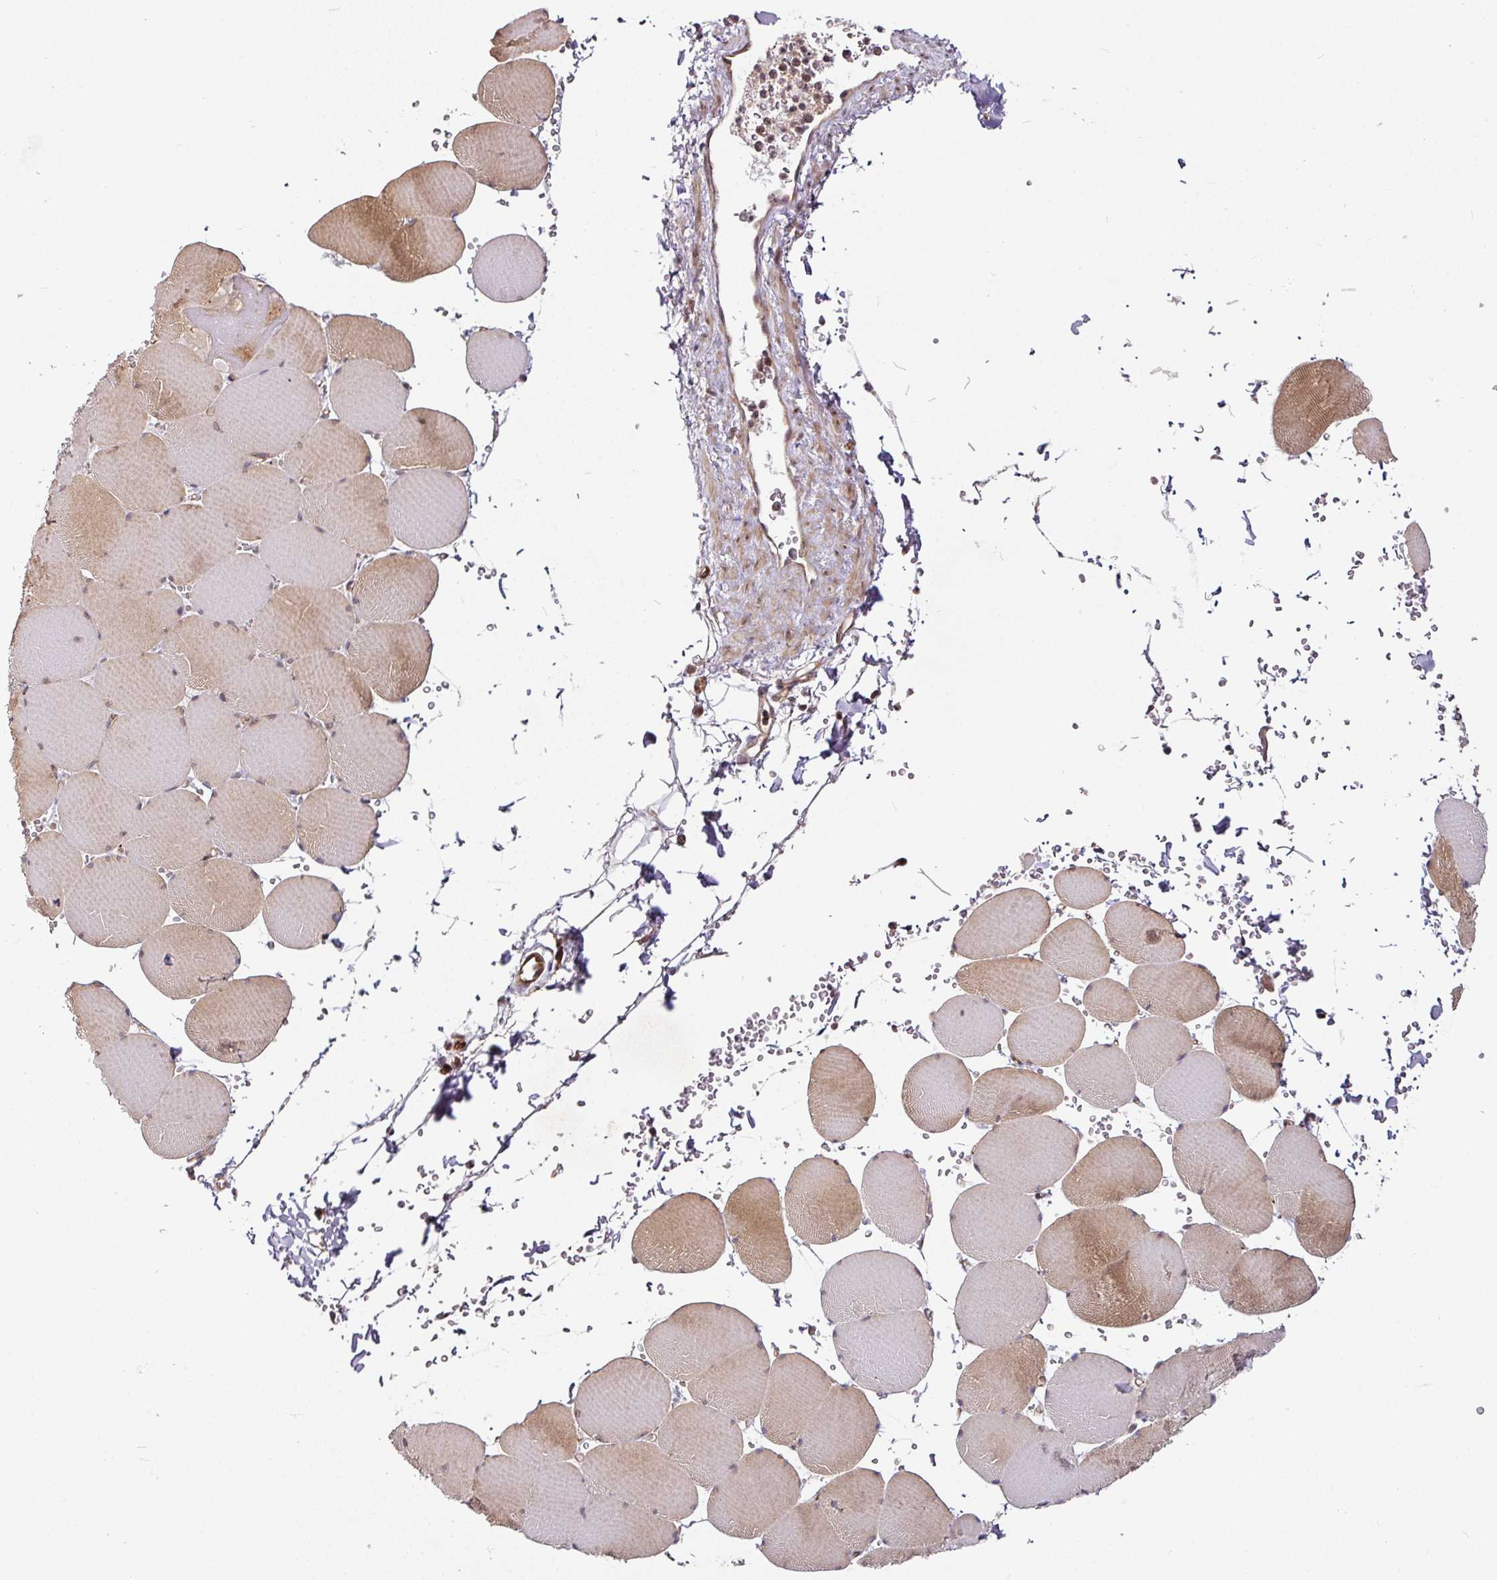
{"staining": {"intensity": "moderate", "quantity": "25%-75%", "location": "cytoplasmic/membranous"}, "tissue": "skeletal muscle", "cell_type": "Myocytes", "image_type": "normal", "snomed": [{"axis": "morphology", "description": "Normal tissue, NOS"}, {"axis": "topography", "description": "Skeletal muscle"}, {"axis": "topography", "description": "Head-Neck"}], "caption": "A brown stain highlights moderate cytoplasmic/membranous staining of a protein in myocytes of unremarkable human skeletal muscle. Nuclei are stained in blue.", "gene": "DCAF13", "patient": {"sex": "male", "age": 66}}